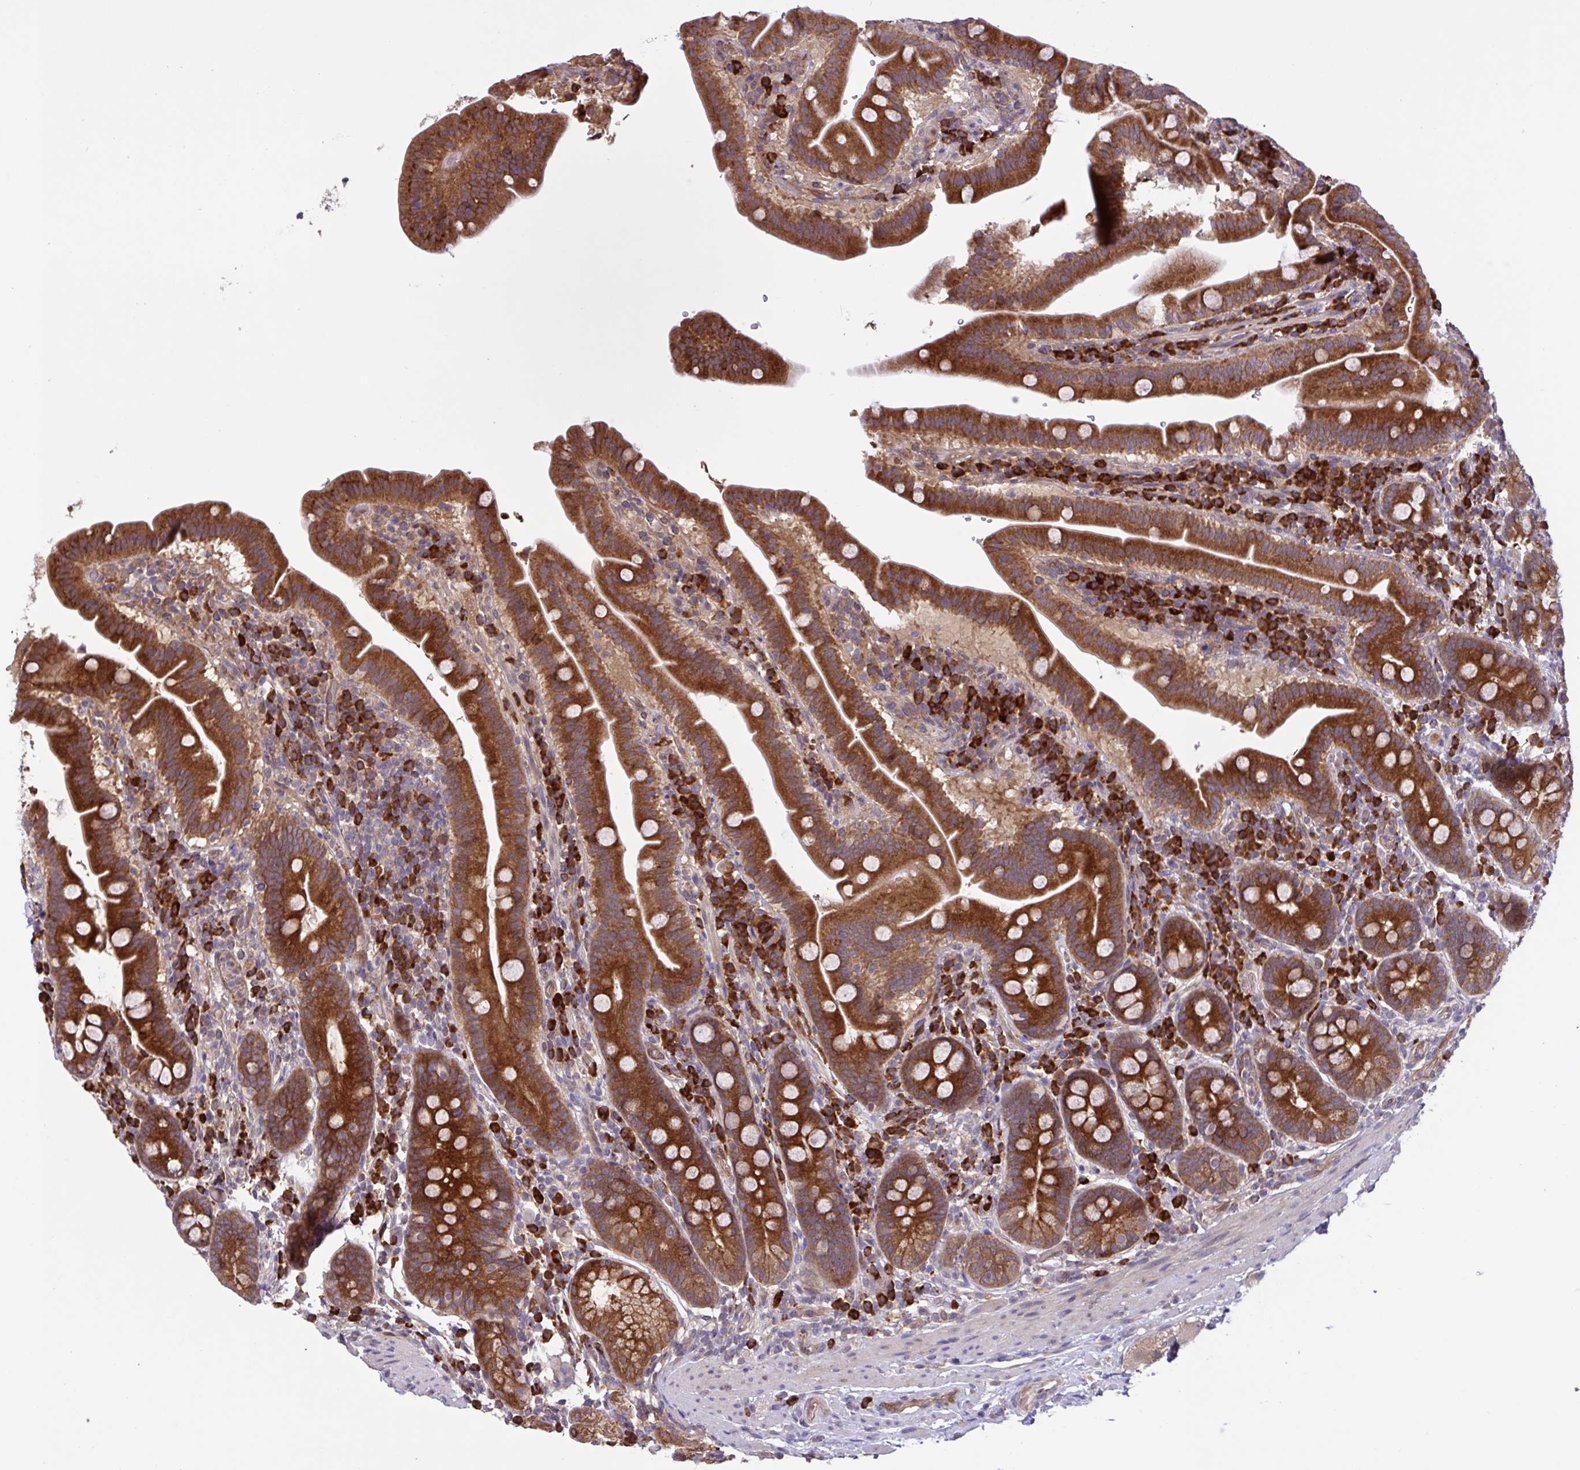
{"staining": {"intensity": "strong", "quantity": ">75%", "location": "cytoplasmic/membranous"}, "tissue": "small intestine", "cell_type": "Glandular cells", "image_type": "normal", "snomed": [{"axis": "morphology", "description": "Normal tissue, NOS"}, {"axis": "topography", "description": "Small intestine"}], "caption": "Glandular cells exhibit high levels of strong cytoplasmic/membranous positivity in about >75% of cells in normal human small intestine.", "gene": "INTS10", "patient": {"sex": "male", "age": 26}}